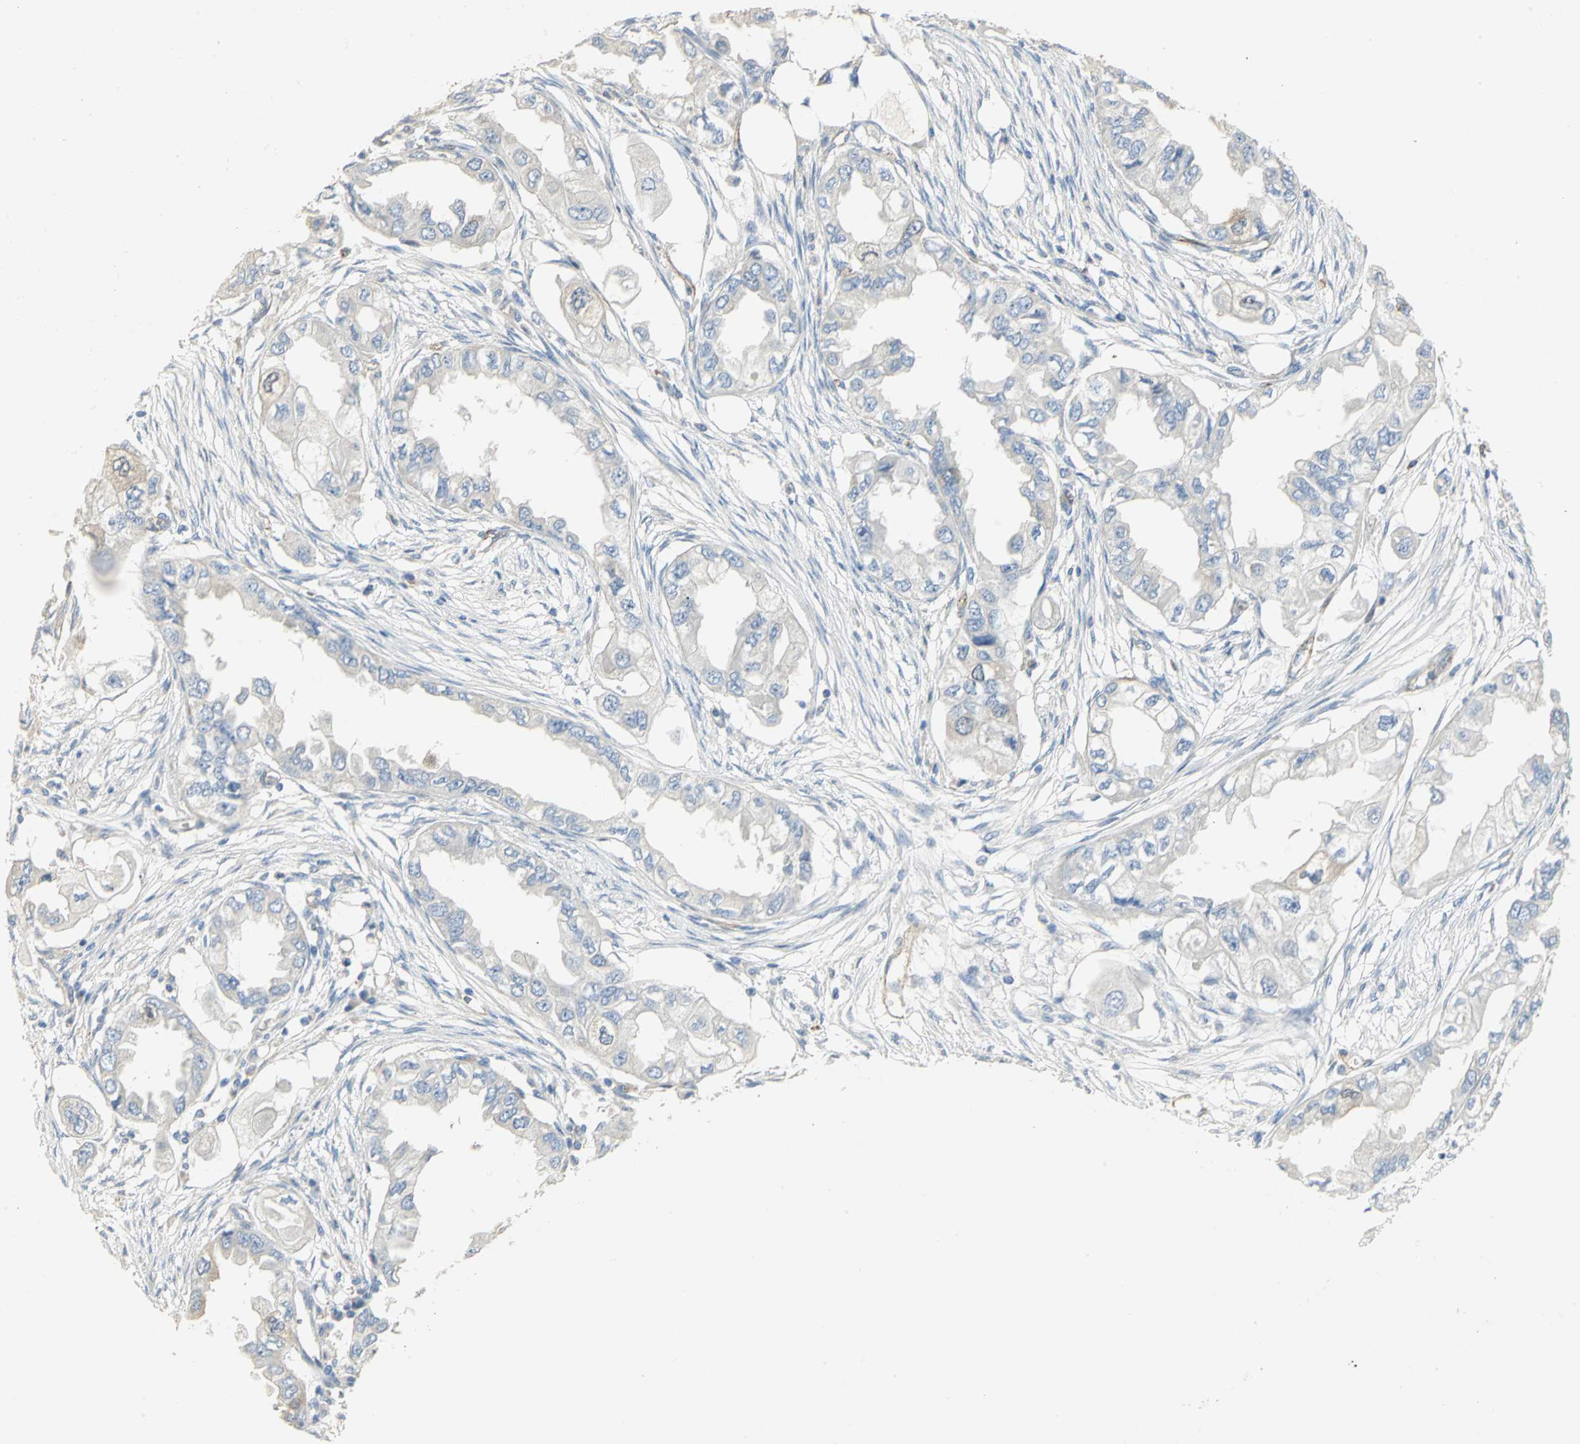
{"staining": {"intensity": "negative", "quantity": "none", "location": "none"}, "tissue": "endometrial cancer", "cell_type": "Tumor cells", "image_type": "cancer", "snomed": [{"axis": "morphology", "description": "Adenocarcinoma, NOS"}, {"axis": "topography", "description": "Endometrium"}], "caption": "This is a micrograph of immunohistochemistry staining of endometrial cancer, which shows no staining in tumor cells. (Immunohistochemistry, brightfield microscopy, high magnification).", "gene": "DLGAP5", "patient": {"sex": "female", "age": 67}}